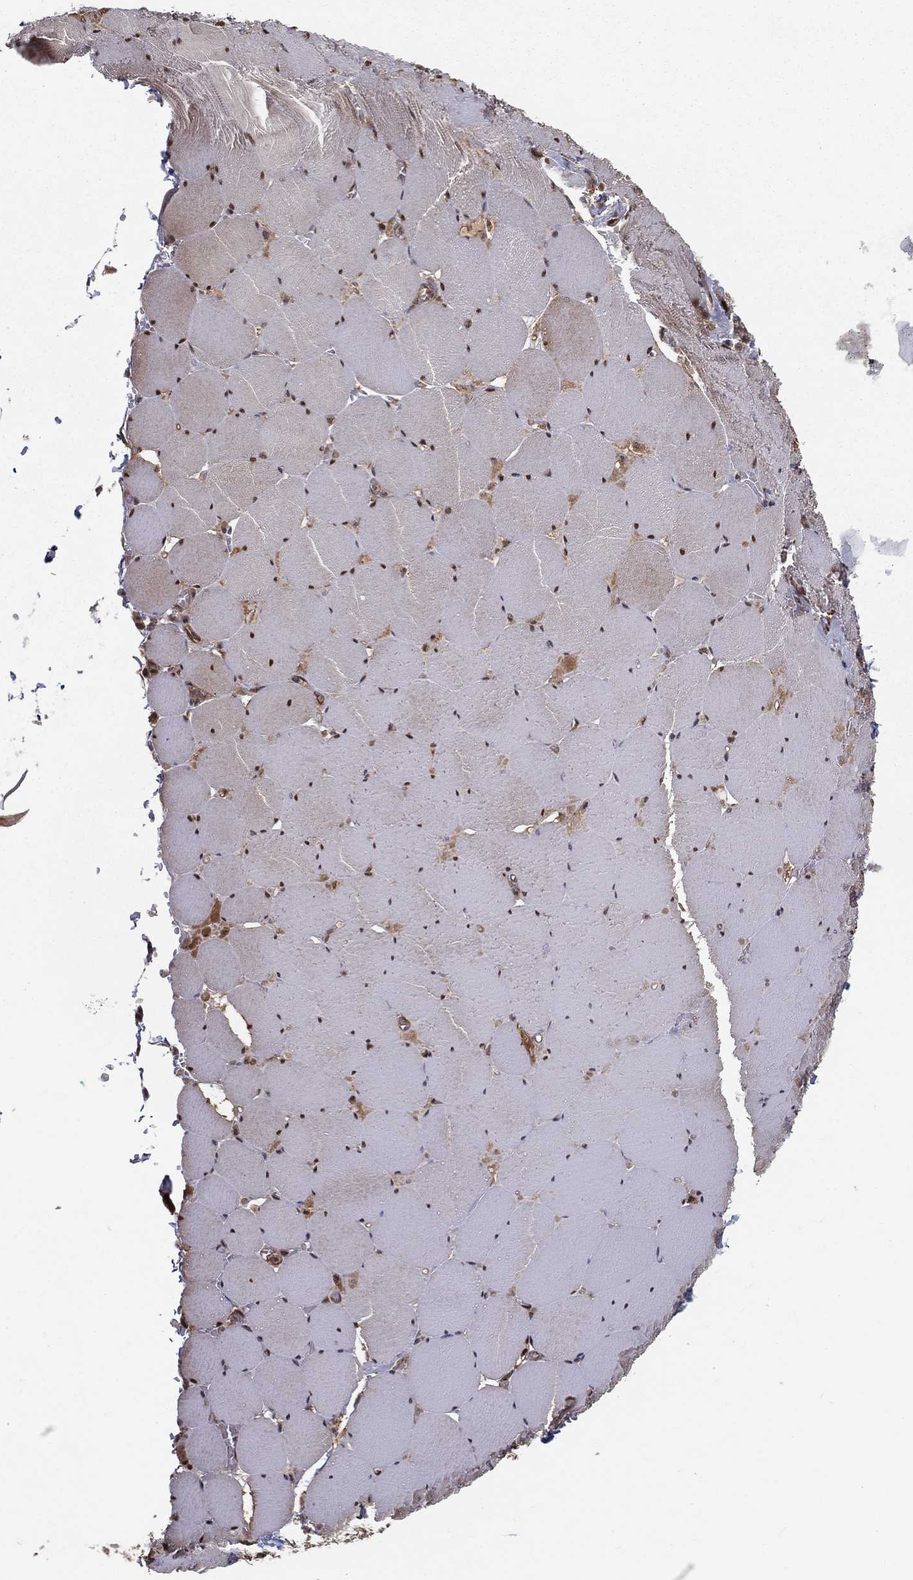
{"staining": {"intensity": "moderate", "quantity": "<25%", "location": "nuclear"}, "tissue": "skeletal muscle", "cell_type": "Myocytes", "image_type": "normal", "snomed": [{"axis": "morphology", "description": "Normal tissue, NOS"}, {"axis": "morphology", "description": "Malignant melanoma, Metastatic site"}, {"axis": "topography", "description": "Skeletal muscle"}], "caption": "This histopathology image reveals IHC staining of benign skeletal muscle, with low moderate nuclear staining in about <25% of myocytes.", "gene": "SLC6A6", "patient": {"sex": "male", "age": 50}}